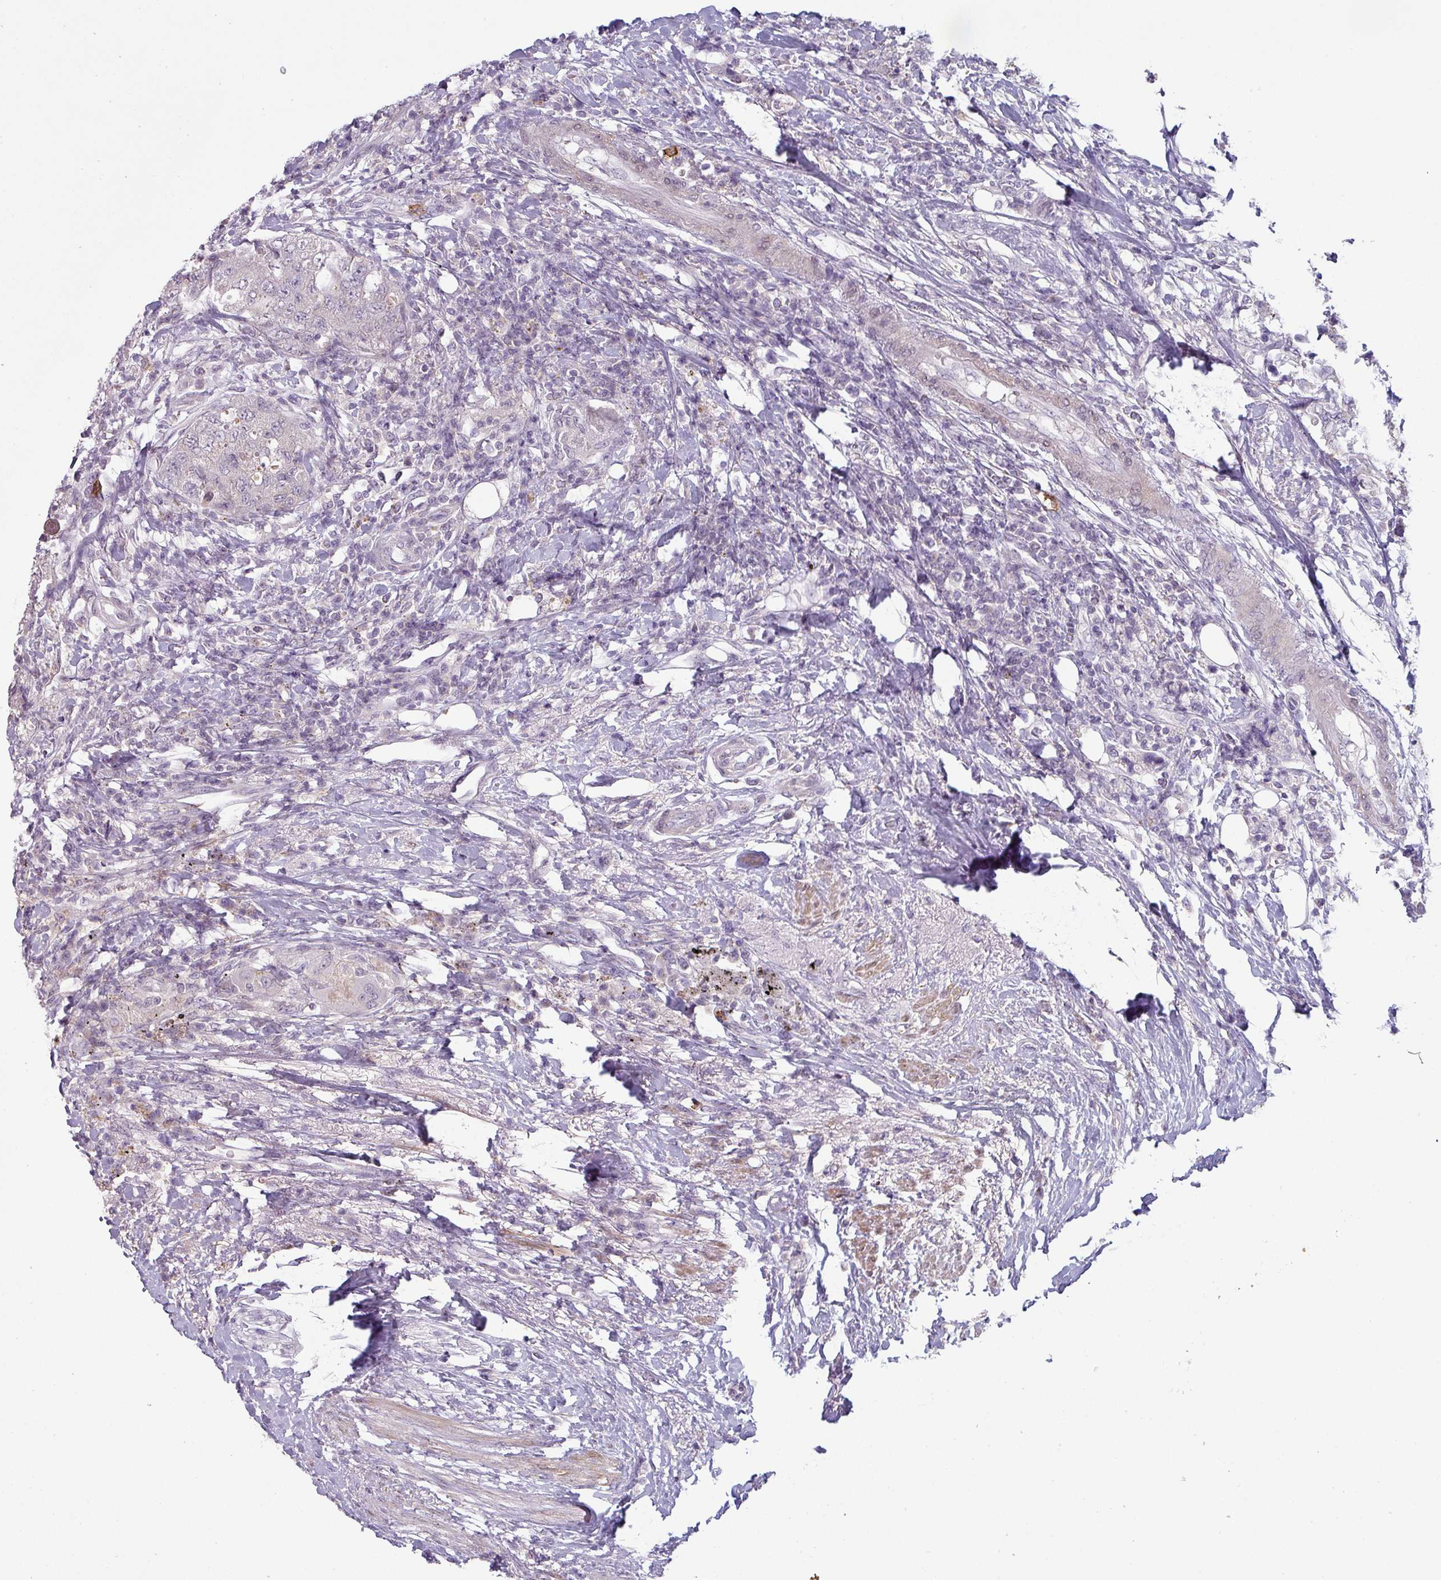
{"staining": {"intensity": "negative", "quantity": "none", "location": "none"}, "tissue": "urothelial cancer", "cell_type": "Tumor cells", "image_type": "cancer", "snomed": [{"axis": "morphology", "description": "Urothelial carcinoma, High grade"}, {"axis": "topography", "description": "Urinary bladder"}], "caption": "Immunohistochemical staining of human urothelial cancer reveals no significant staining in tumor cells.", "gene": "MAGEC3", "patient": {"sex": "female", "age": 78}}